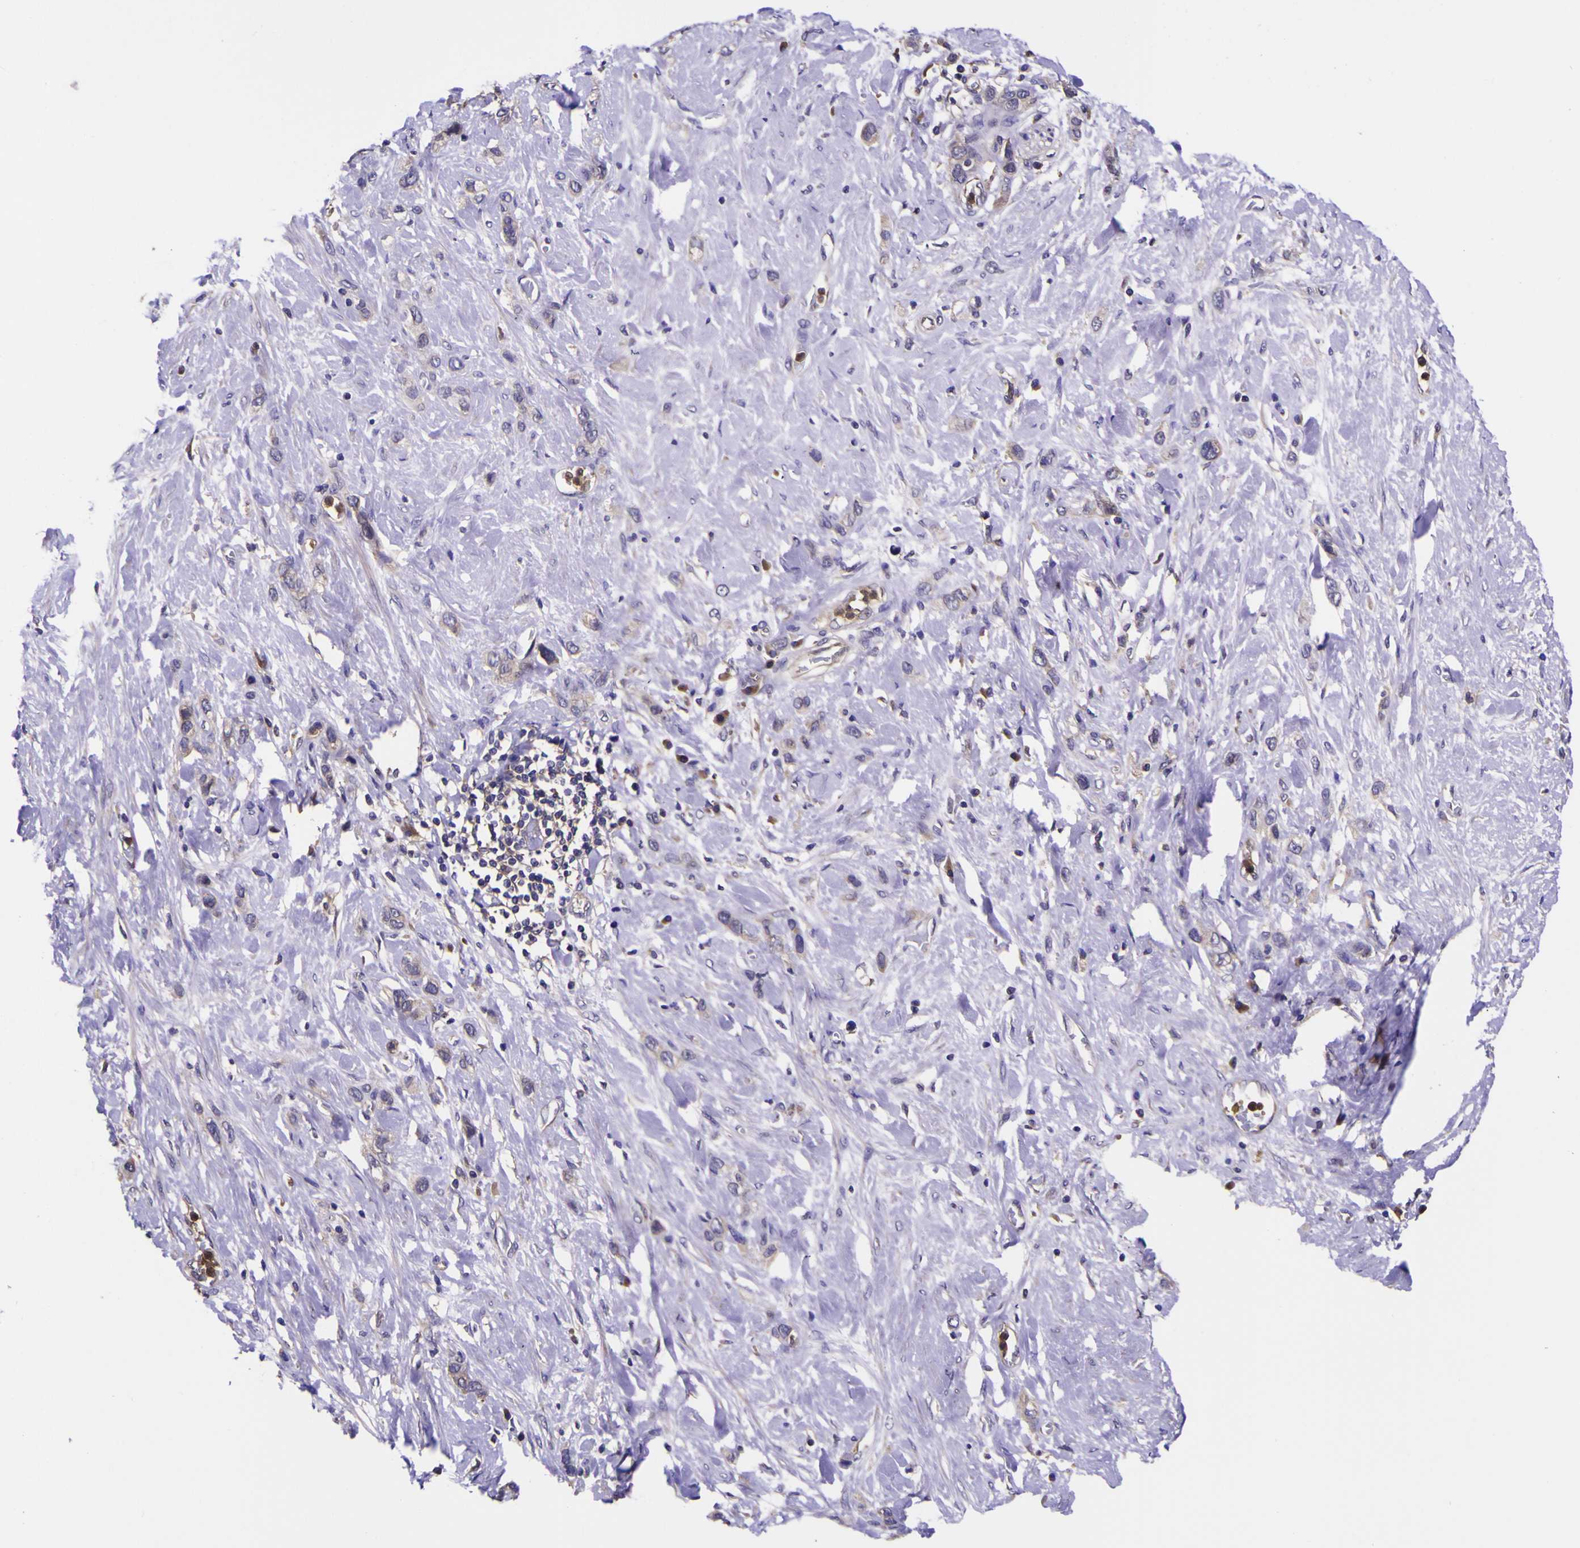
{"staining": {"intensity": "negative", "quantity": "none", "location": "none"}, "tissue": "stomach cancer", "cell_type": "Tumor cells", "image_type": "cancer", "snomed": [{"axis": "morphology", "description": "Adenocarcinoma, NOS"}, {"axis": "morphology", "description": "Adenocarcinoma, High grade"}, {"axis": "topography", "description": "Stomach, upper"}, {"axis": "topography", "description": "Stomach, lower"}], "caption": "A photomicrograph of human stomach cancer is negative for staining in tumor cells. The staining is performed using DAB (3,3'-diaminobenzidine) brown chromogen with nuclei counter-stained in using hematoxylin.", "gene": "MAPK14", "patient": {"sex": "female", "age": 65}}